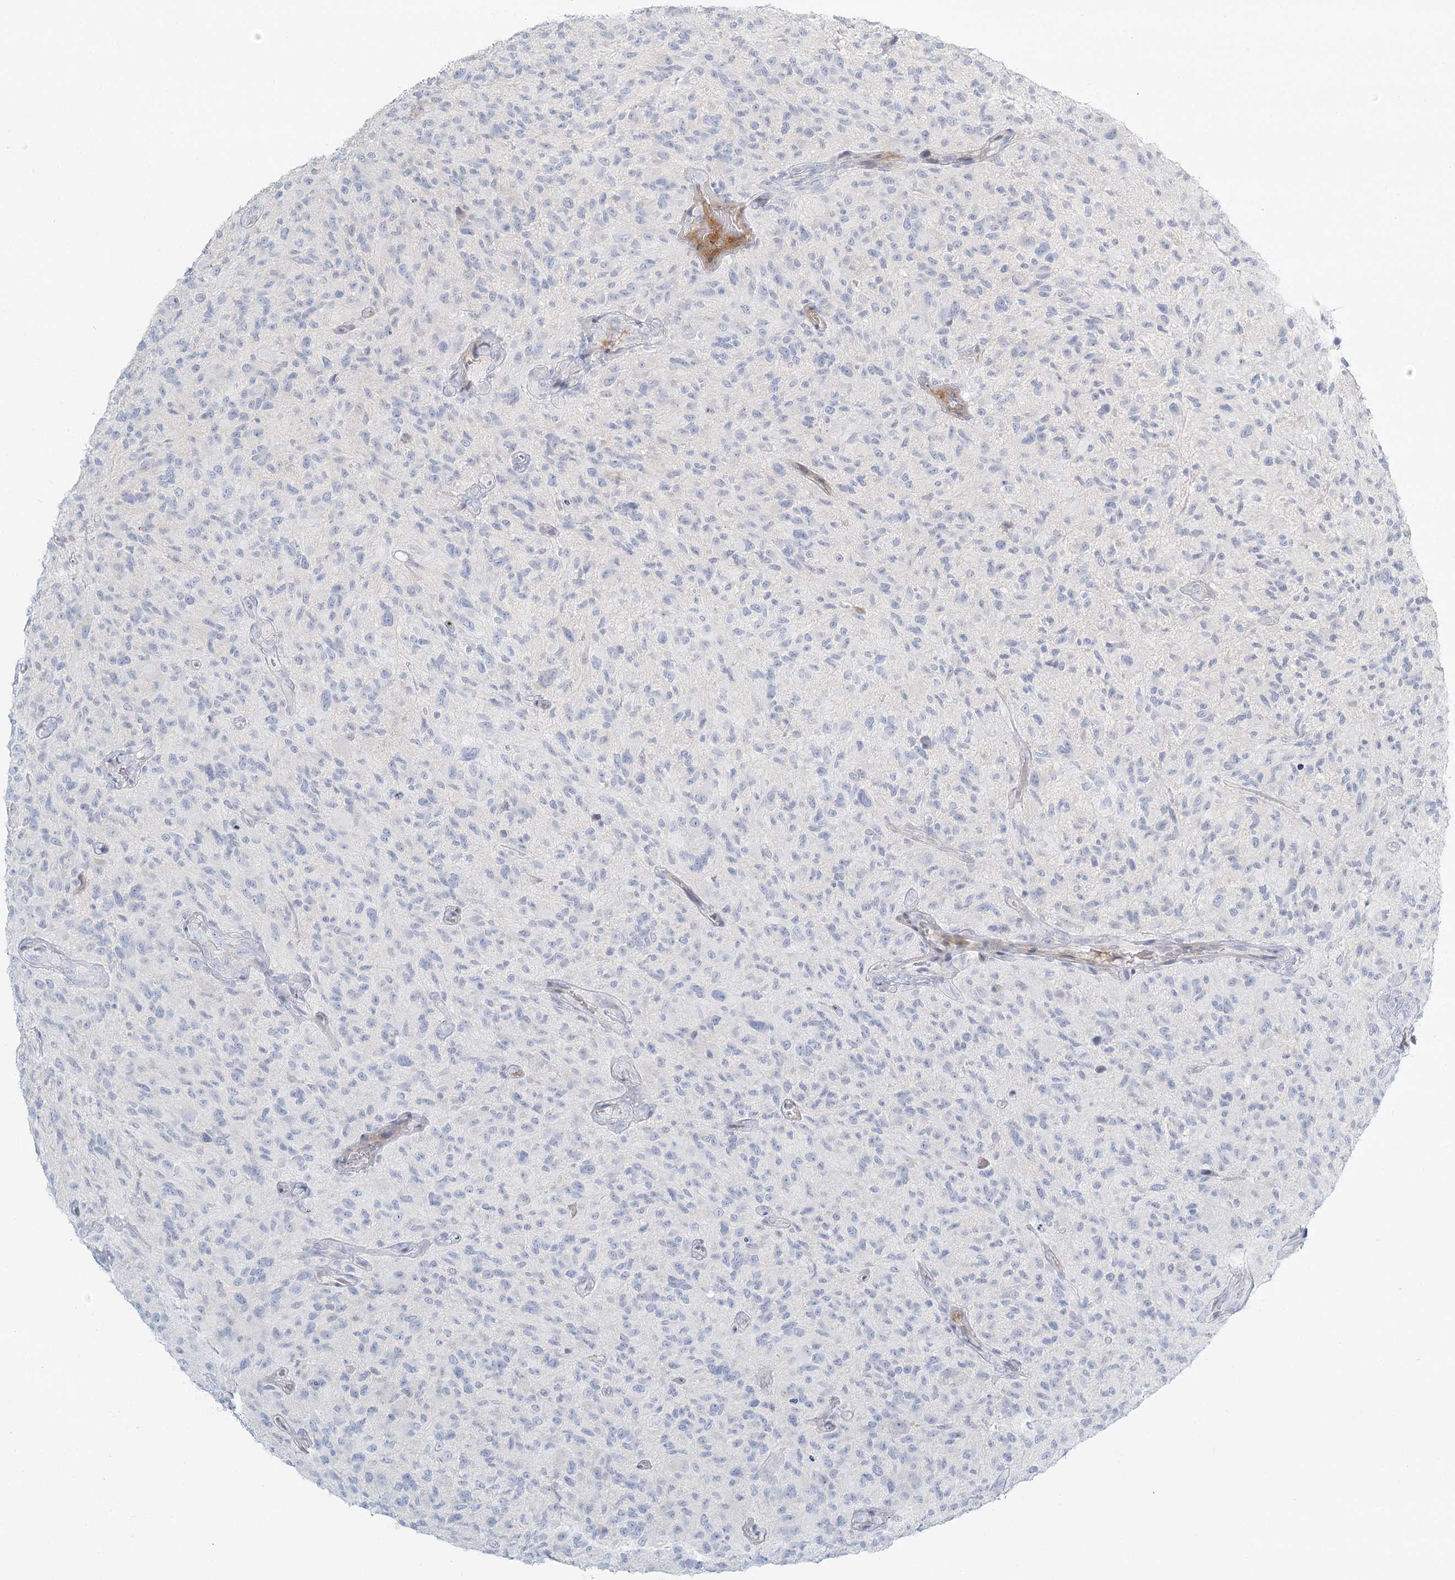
{"staining": {"intensity": "negative", "quantity": "none", "location": "none"}, "tissue": "glioma", "cell_type": "Tumor cells", "image_type": "cancer", "snomed": [{"axis": "morphology", "description": "Glioma, malignant, High grade"}, {"axis": "topography", "description": "Brain"}], "caption": "This histopathology image is of malignant glioma (high-grade) stained with immunohistochemistry (IHC) to label a protein in brown with the nuclei are counter-stained blue. There is no positivity in tumor cells.", "gene": "DMGDH", "patient": {"sex": "male", "age": 47}}